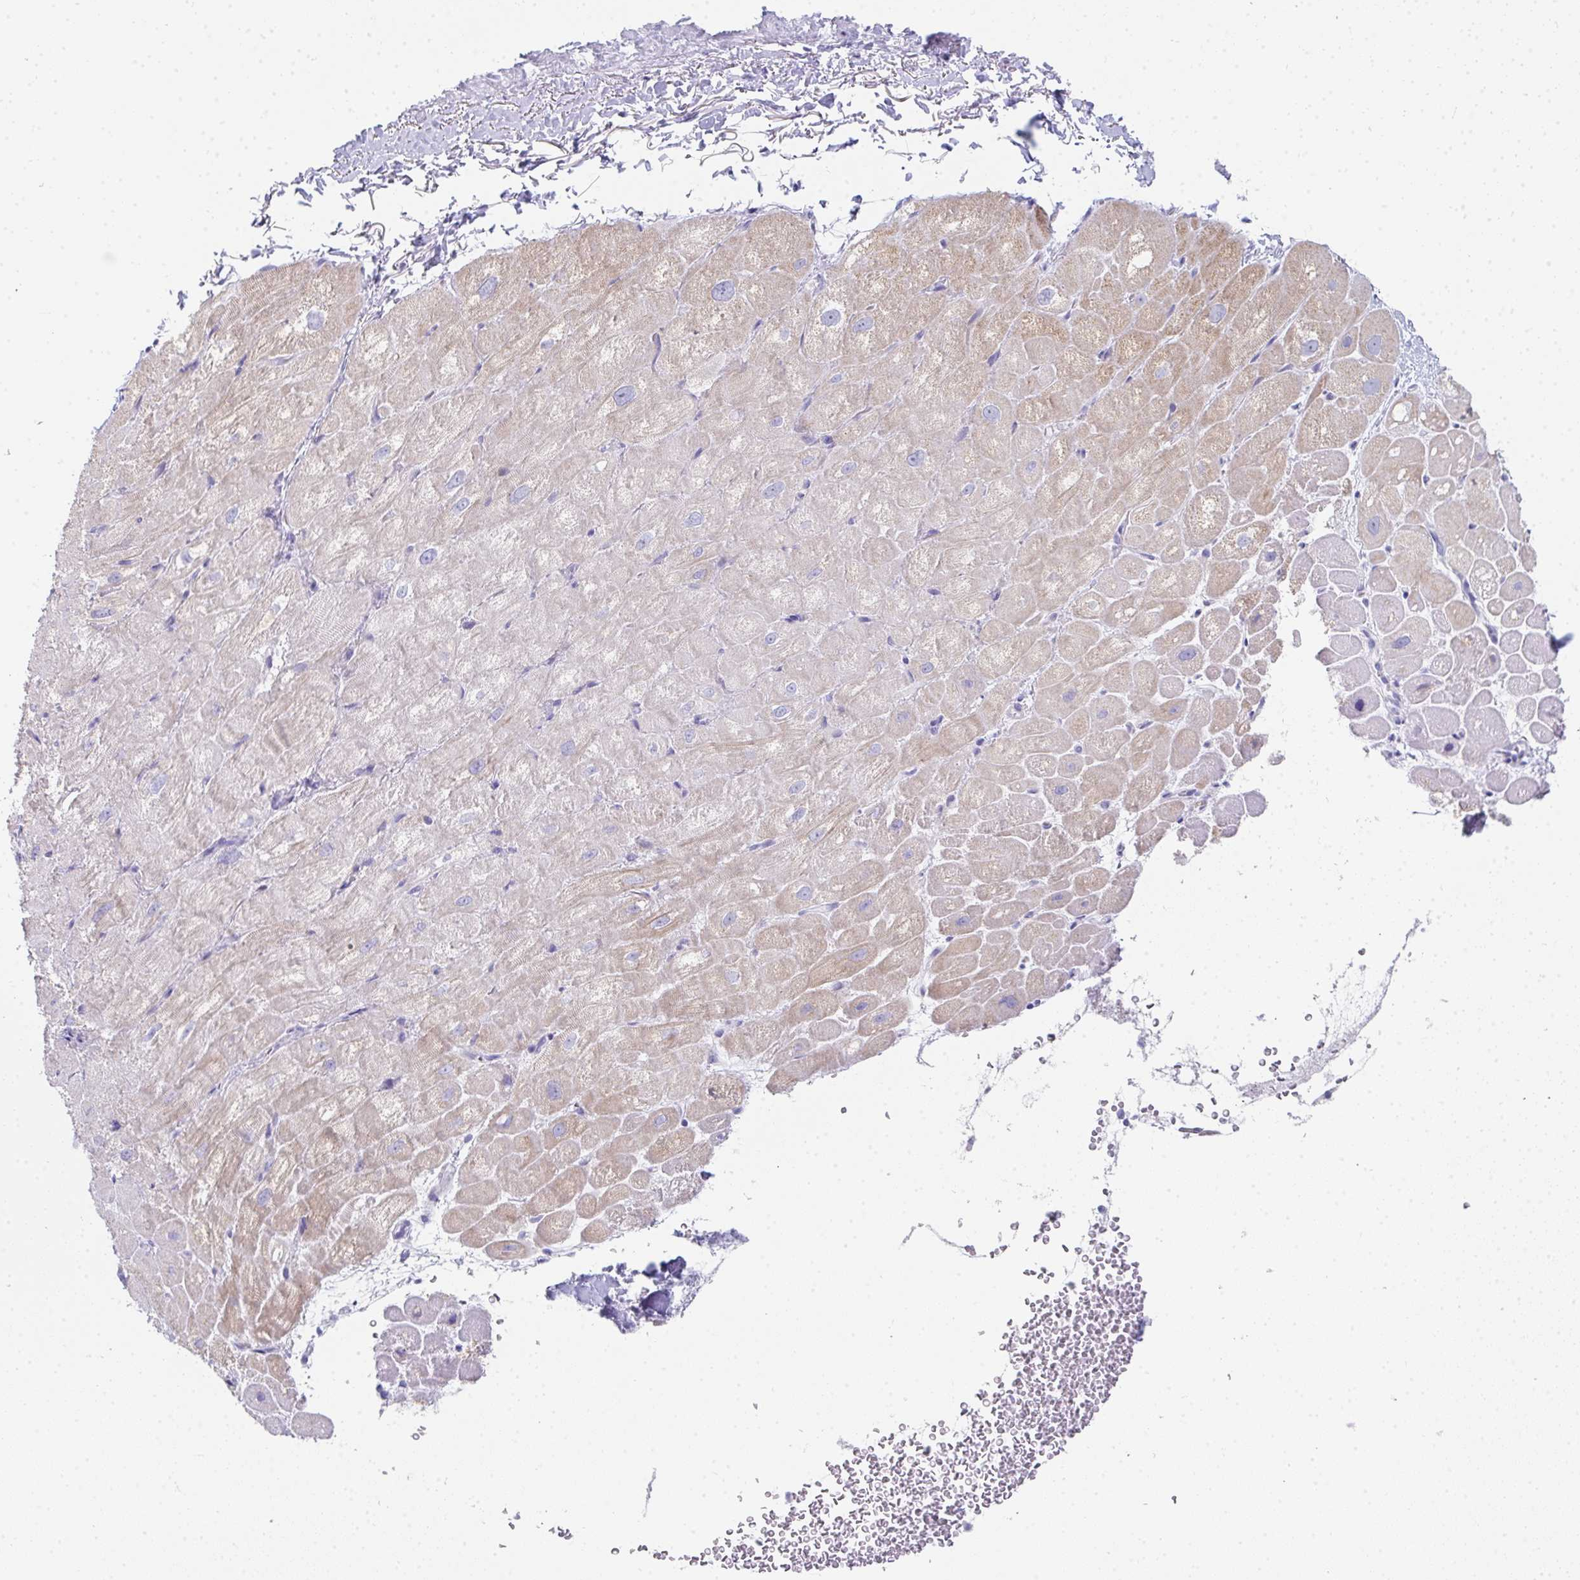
{"staining": {"intensity": "moderate", "quantity": ">75%", "location": "cytoplasmic/membranous"}, "tissue": "heart muscle", "cell_type": "Cardiomyocytes", "image_type": "normal", "snomed": [{"axis": "morphology", "description": "Normal tissue, NOS"}, {"axis": "topography", "description": "Heart"}], "caption": "Heart muscle stained for a protein displays moderate cytoplasmic/membranous positivity in cardiomyocytes.", "gene": "RLF", "patient": {"sex": "male", "age": 62}}